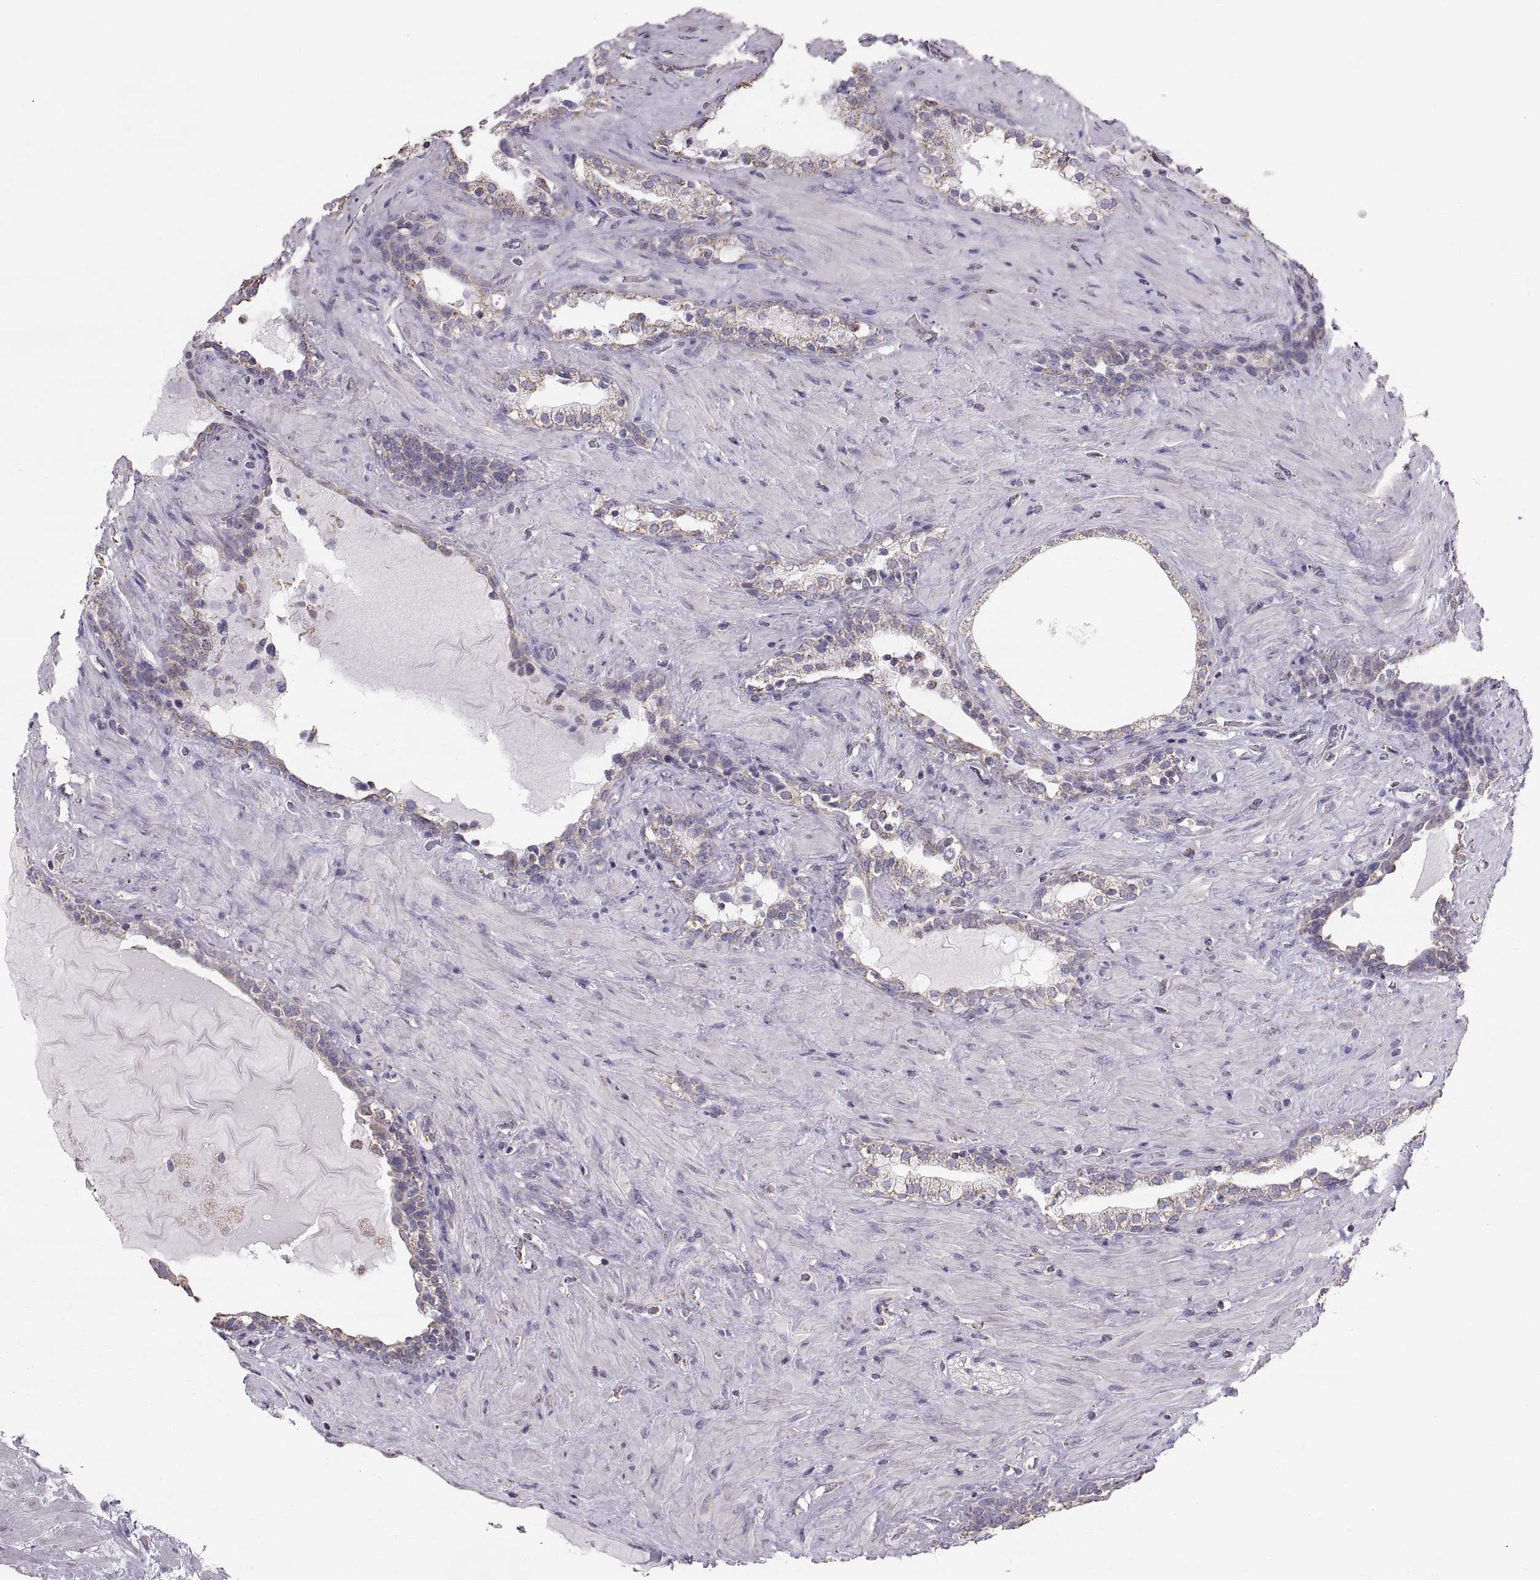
{"staining": {"intensity": "negative", "quantity": "none", "location": "none"}, "tissue": "prostate", "cell_type": "Glandular cells", "image_type": "normal", "snomed": [{"axis": "morphology", "description": "Normal tissue, NOS"}, {"axis": "topography", "description": "Prostate"}], "caption": "Glandular cells are negative for brown protein staining in normal prostate. (Stains: DAB (3,3'-diaminobenzidine) immunohistochemistry with hematoxylin counter stain, Microscopy: brightfield microscopy at high magnification).", "gene": "STMND1", "patient": {"sex": "male", "age": 48}}